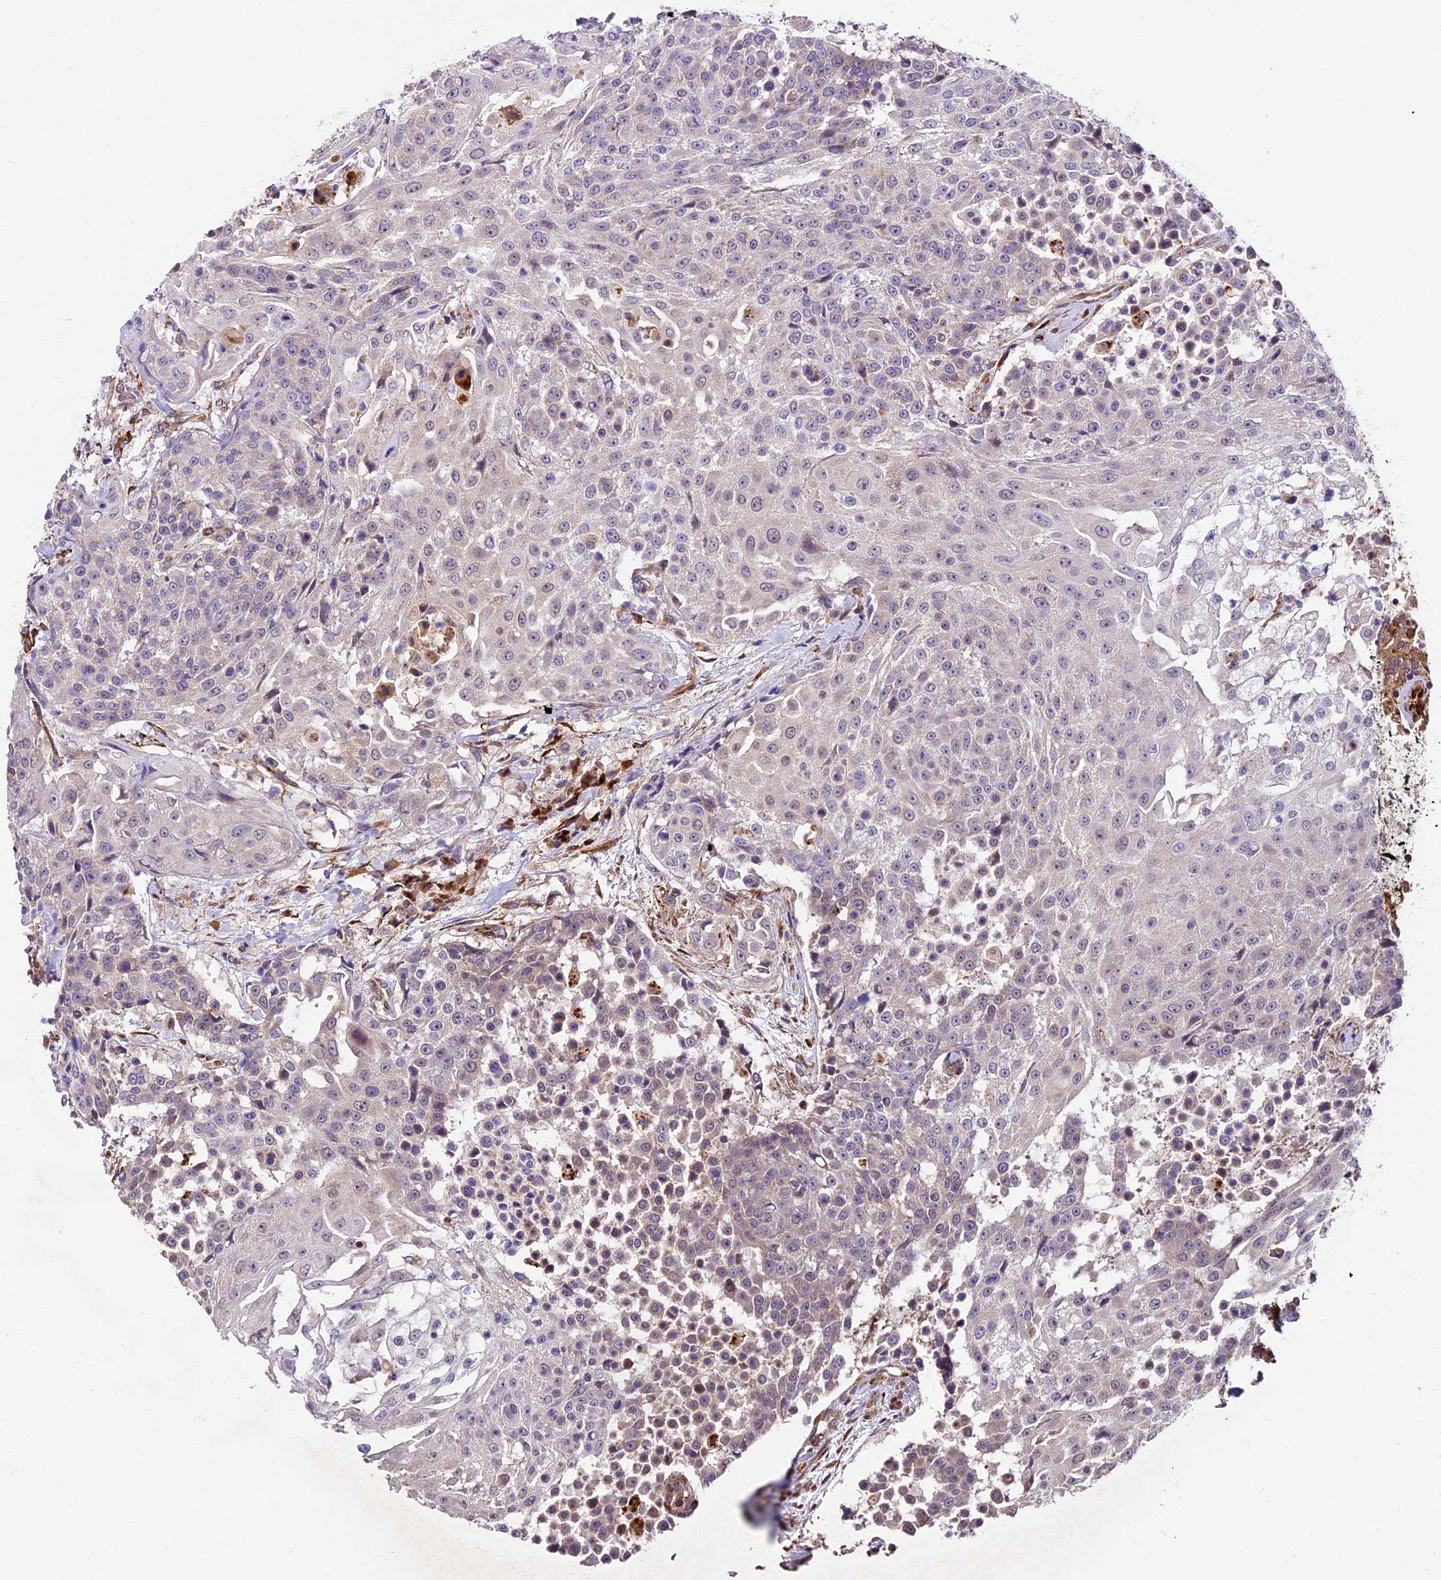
{"staining": {"intensity": "negative", "quantity": "none", "location": "none"}, "tissue": "urothelial cancer", "cell_type": "Tumor cells", "image_type": "cancer", "snomed": [{"axis": "morphology", "description": "Urothelial carcinoma, High grade"}, {"axis": "topography", "description": "Urinary bladder"}], "caption": "The image exhibits no significant expression in tumor cells of high-grade urothelial carcinoma.", "gene": "LSM7", "patient": {"sex": "female", "age": 63}}